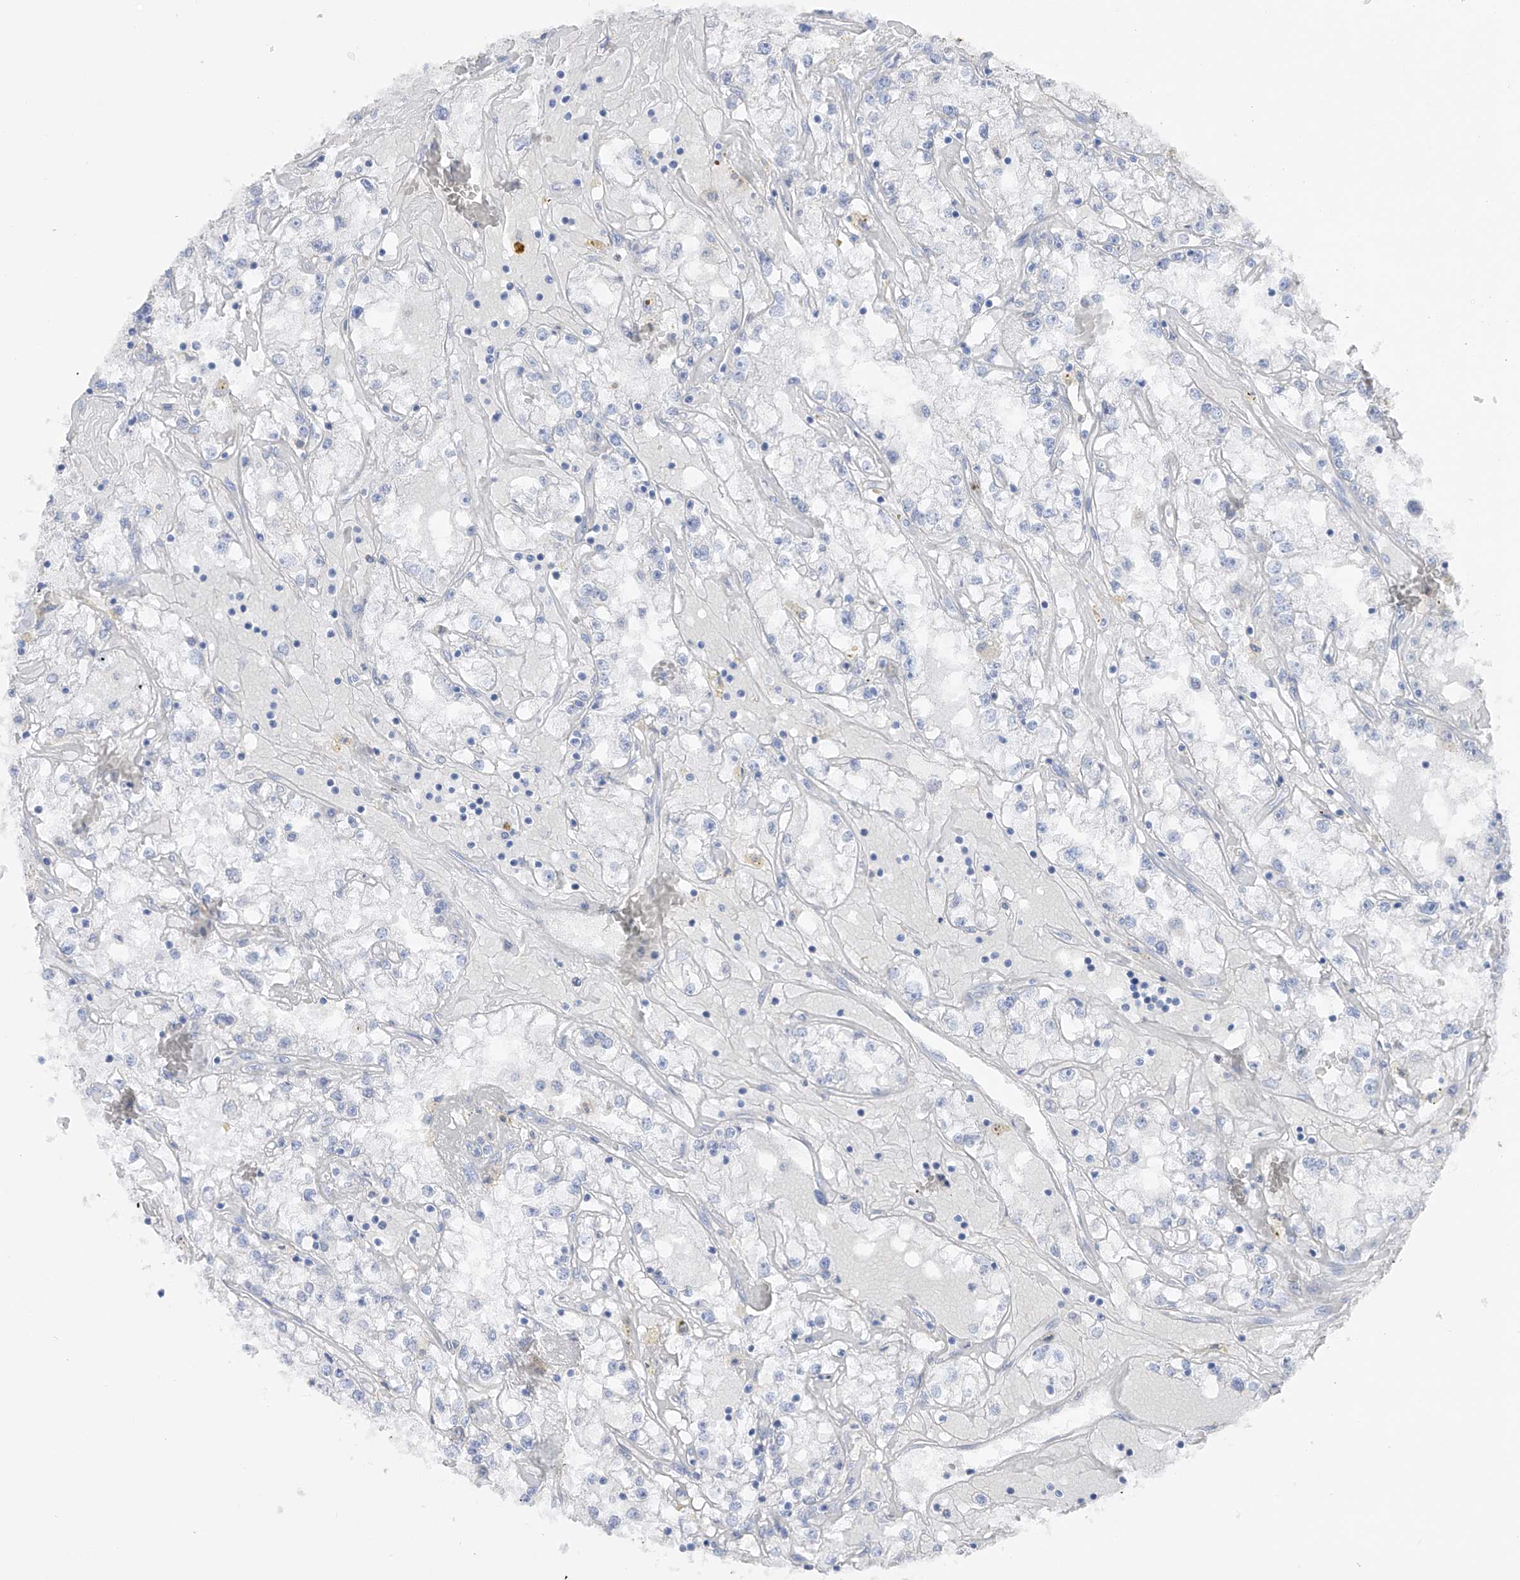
{"staining": {"intensity": "negative", "quantity": "none", "location": "none"}, "tissue": "renal cancer", "cell_type": "Tumor cells", "image_type": "cancer", "snomed": [{"axis": "morphology", "description": "Adenocarcinoma, NOS"}, {"axis": "topography", "description": "Kidney"}], "caption": "Protein analysis of renal adenocarcinoma demonstrates no significant expression in tumor cells.", "gene": "ADRA1A", "patient": {"sex": "male", "age": 56}}